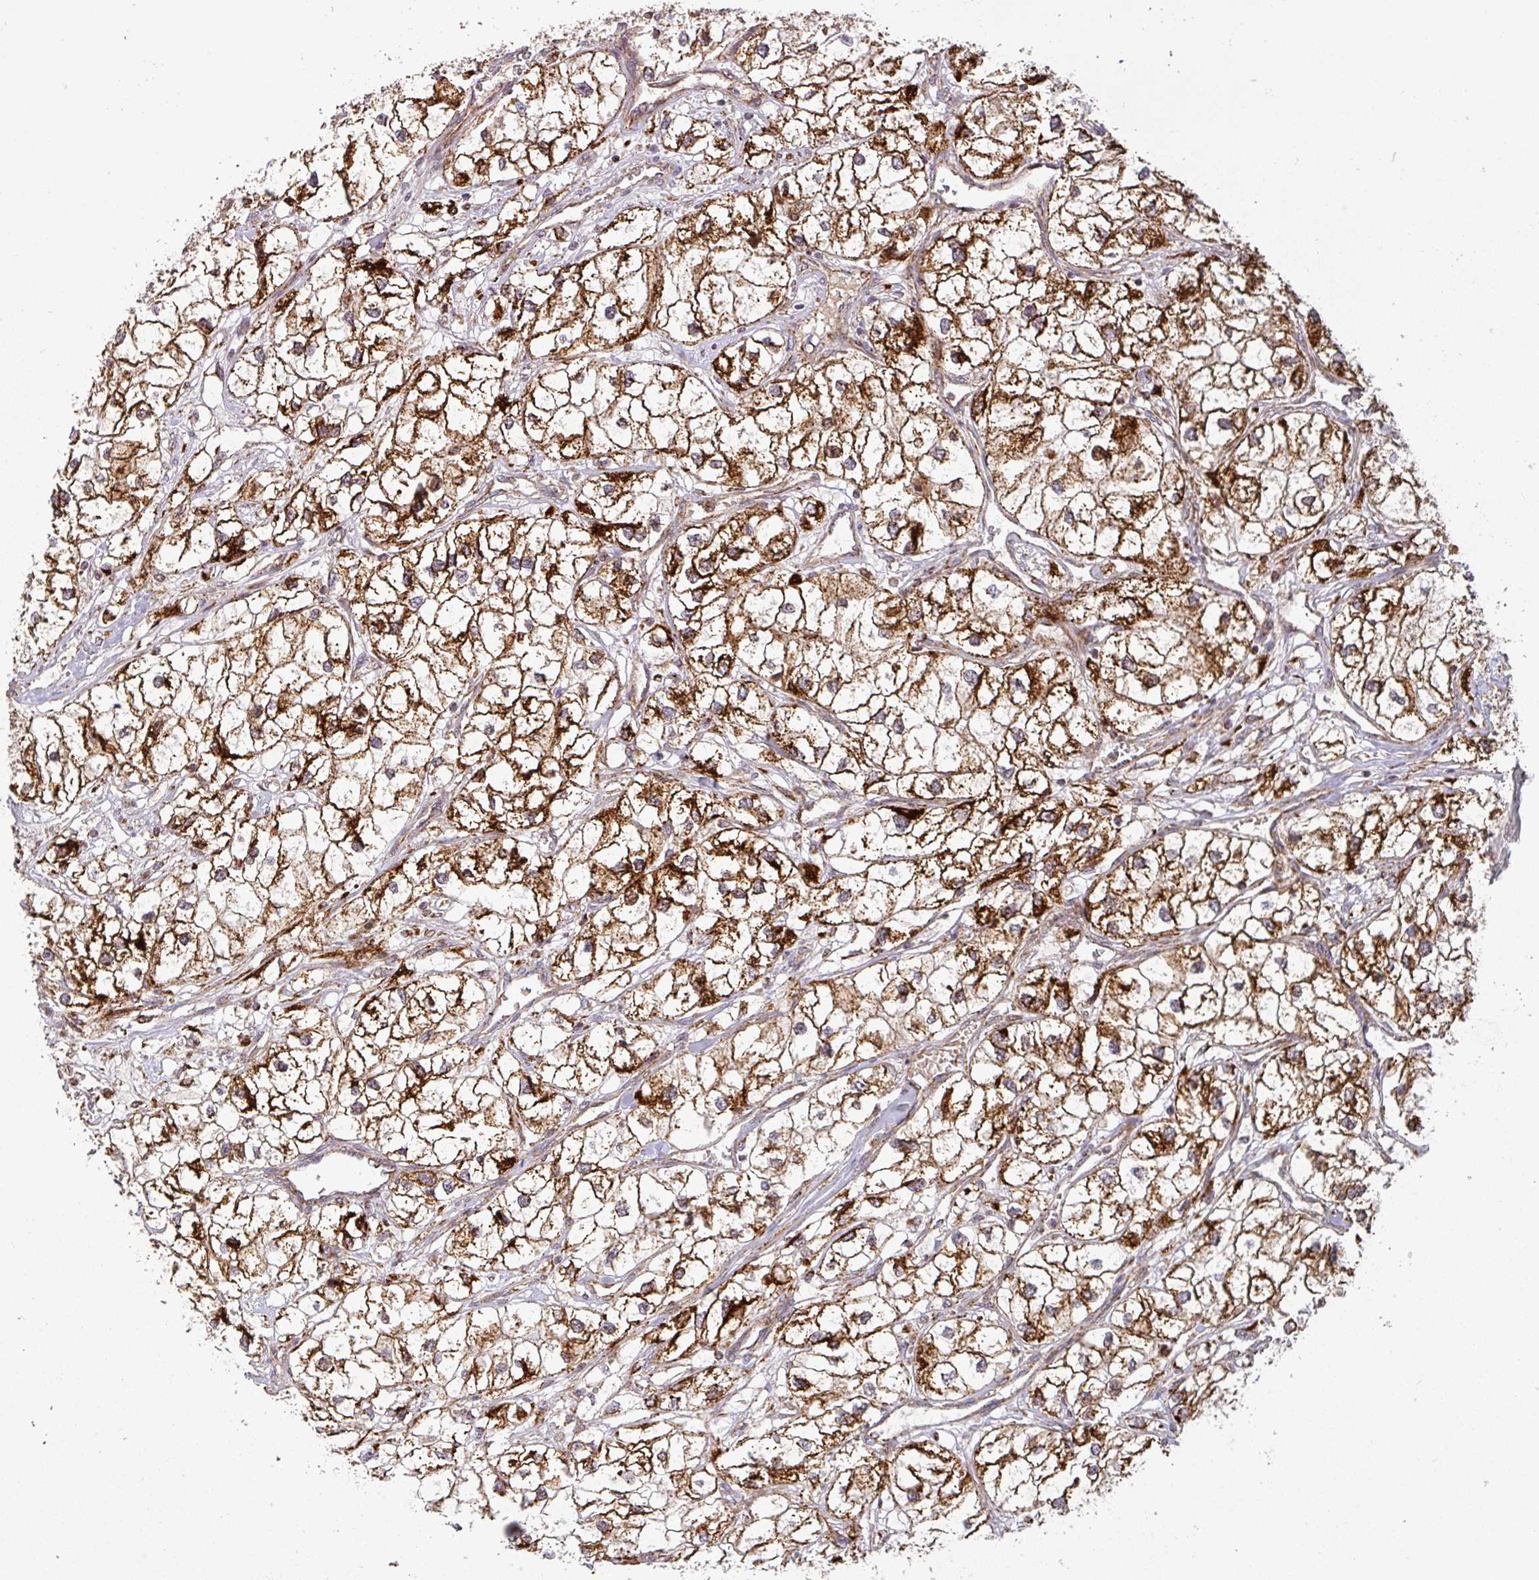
{"staining": {"intensity": "strong", "quantity": ">75%", "location": "cytoplasmic/membranous"}, "tissue": "renal cancer", "cell_type": "Tumor cells", "image_type": "cancer", "snomed": [{"axis": "morphology", "description": "Adenocarcinoma, NOS"}, {"axis": "topography", "description": "Kidney"}], "caption": "Renal adenocarcinoma stained with immunohistochemistry (IHC) displays strong cytoplasmic/membranous expression in about >75% of tumor cells.", "gene": "GPD2", "patient": {"sex": "male", "age": 59}}